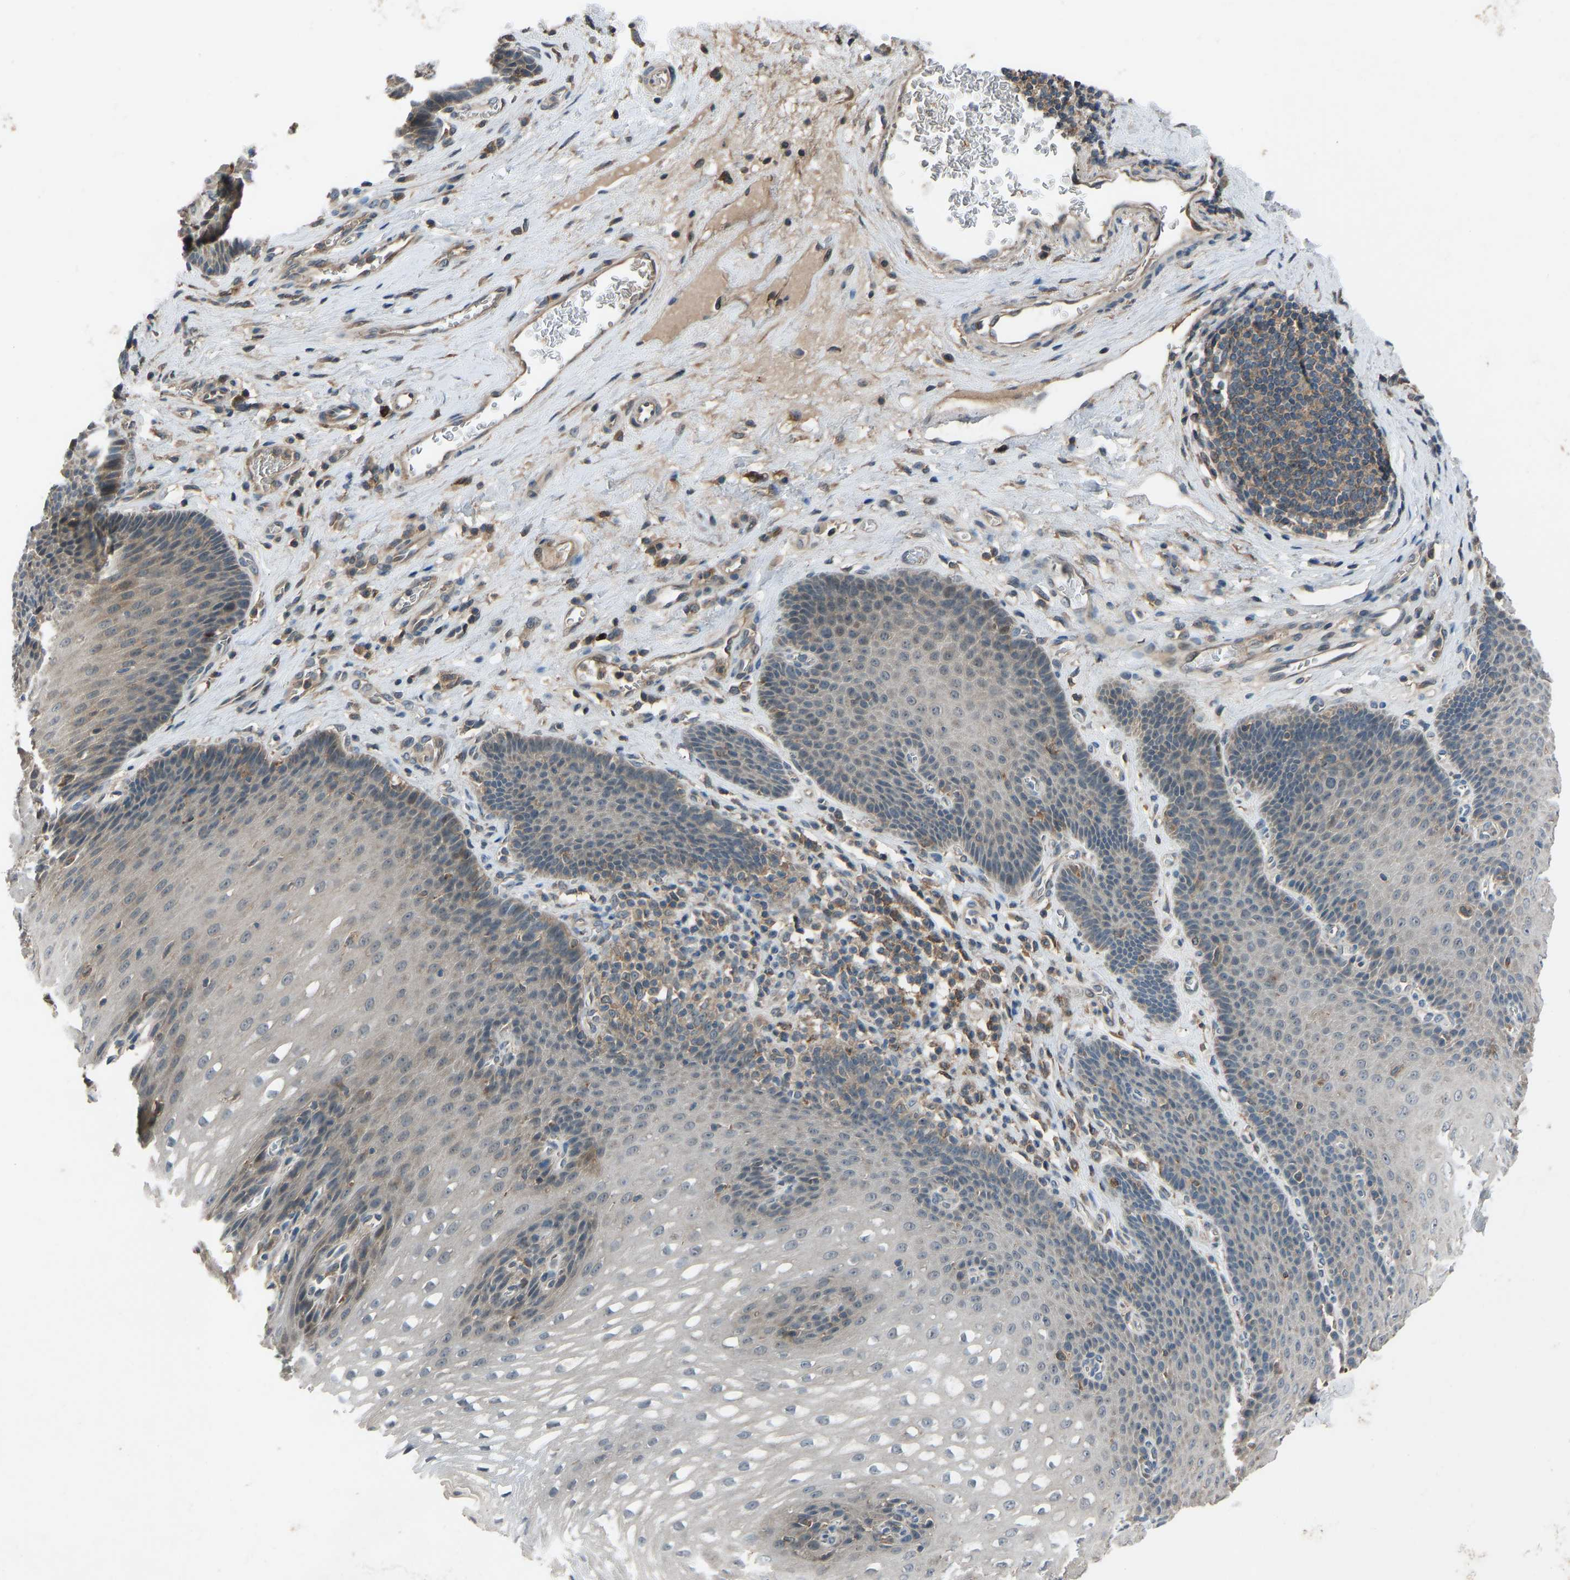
{"staining": {"intensity": "weak", "quantity": "<25%", "location": "cytoplasmic/membranous"}, "tissue": "esophagus", "cell_type": "Squamous epithelial cells", "image_type": "normal", "snomed": [{"axis": "morphology", "description": "Normal tissue, NOS"}, {"axis": "topography", "description": "Esophagus"}], "caption": "The histopathology image displays no staining of squamous epithelial cells in normal esophagus.", "gene": "SLC43A1", "patient": {"sex": "male", "age": 48}}